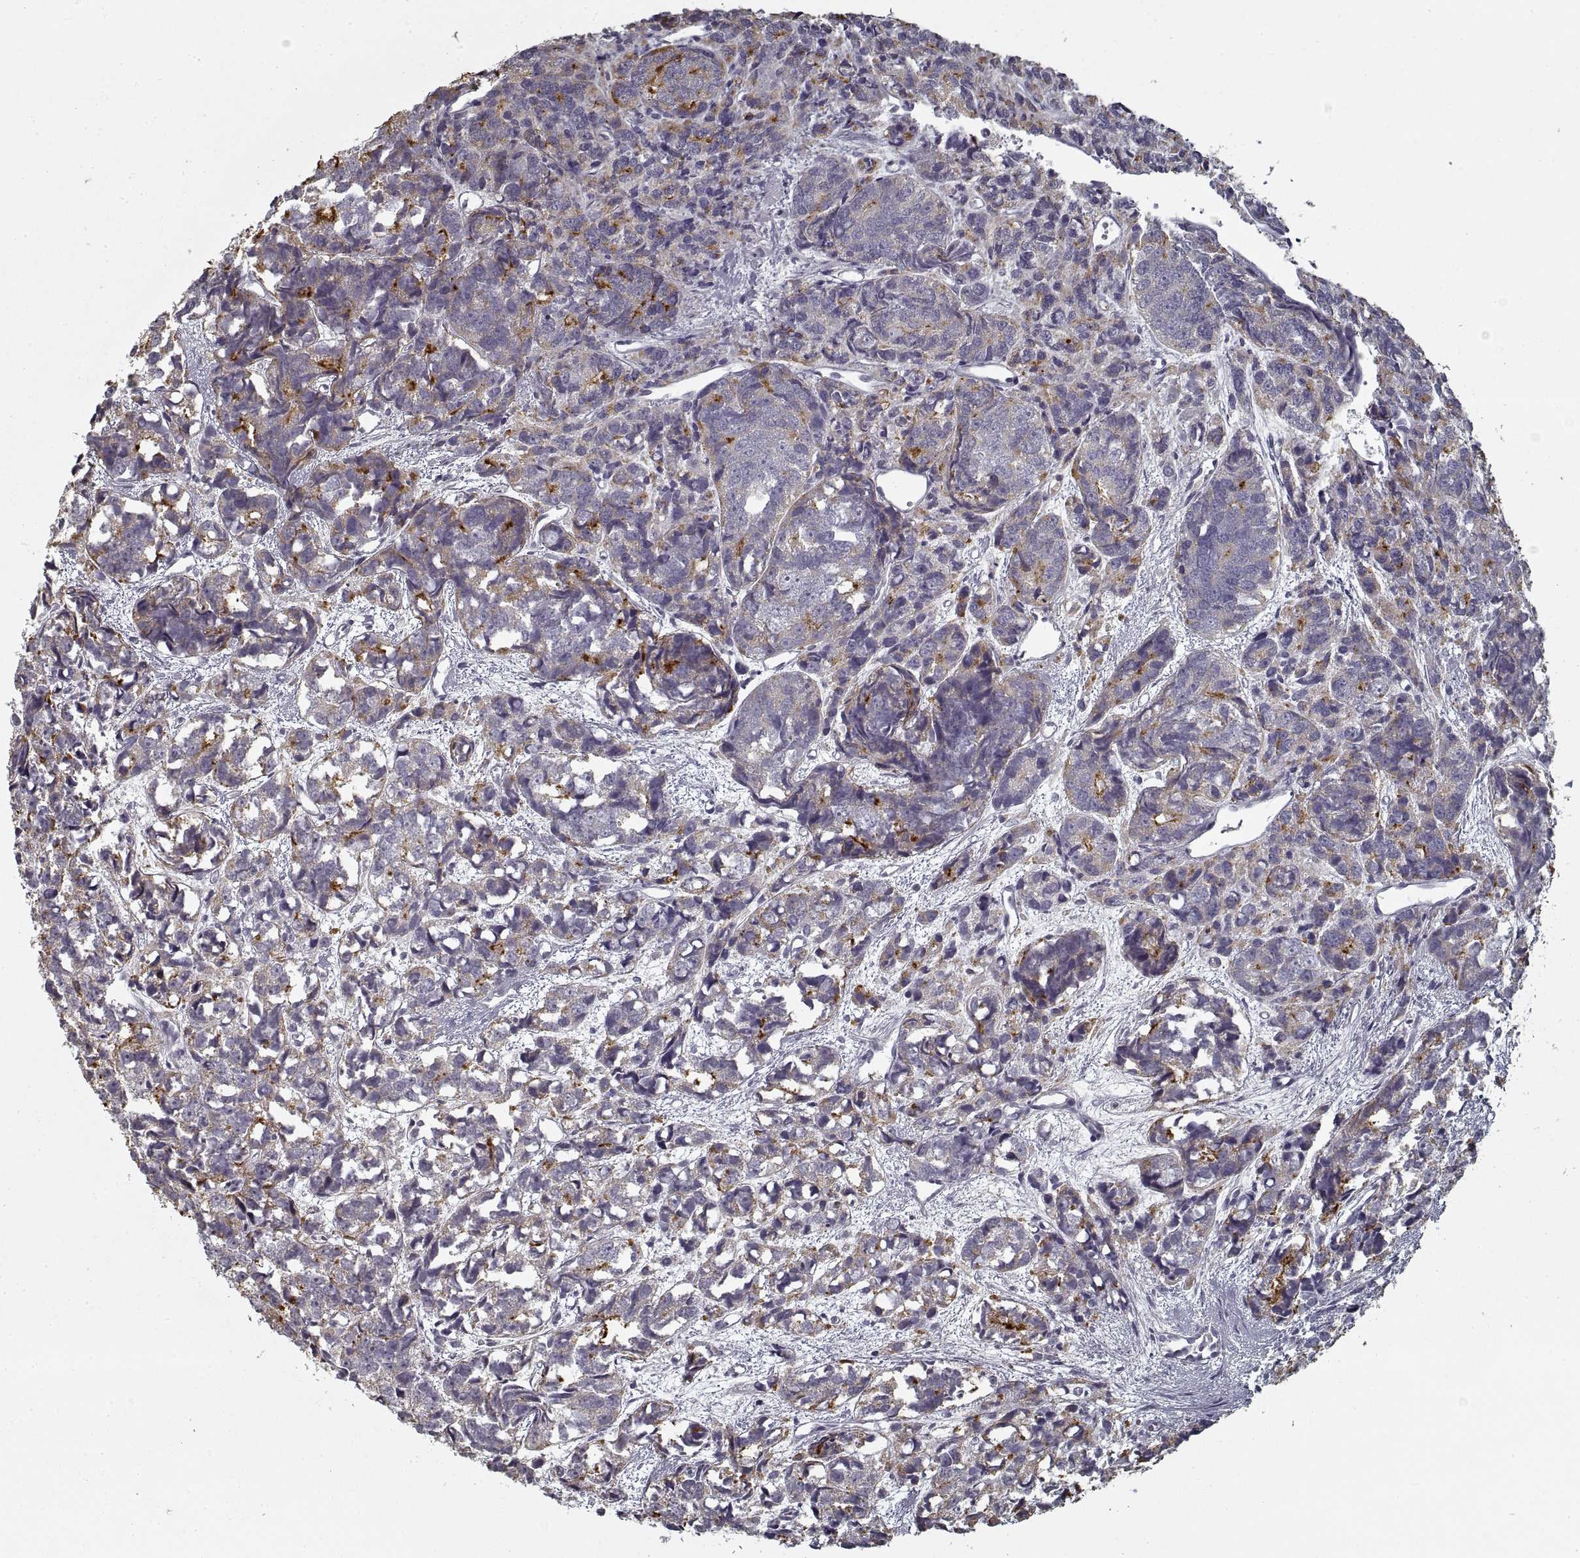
{"staining": {"intensity": "weak", "quantity": "<25%", "location": "cytoplasmic/membranous"}, "tissue": "prostate cancer", "cell_type": "Tumor cells", "image_type": "cancer", "snomed": [{"axis": "morphology", "description": "Adenocarcinoma, High grade"}, {"axis": "topography", "description": "Prostate"}], "caption": "Immunohistochemistry (IHC) histopathology image of neoplastic tissue: human prostate cancer (high-grade adenocarcinoma) stained with DAB (3,3'-diaminobenzidine) demonstrates no significant protein expression in tumor cells.", "gene": "GAD2", "patient": {"sex": "male", "age": 77}}